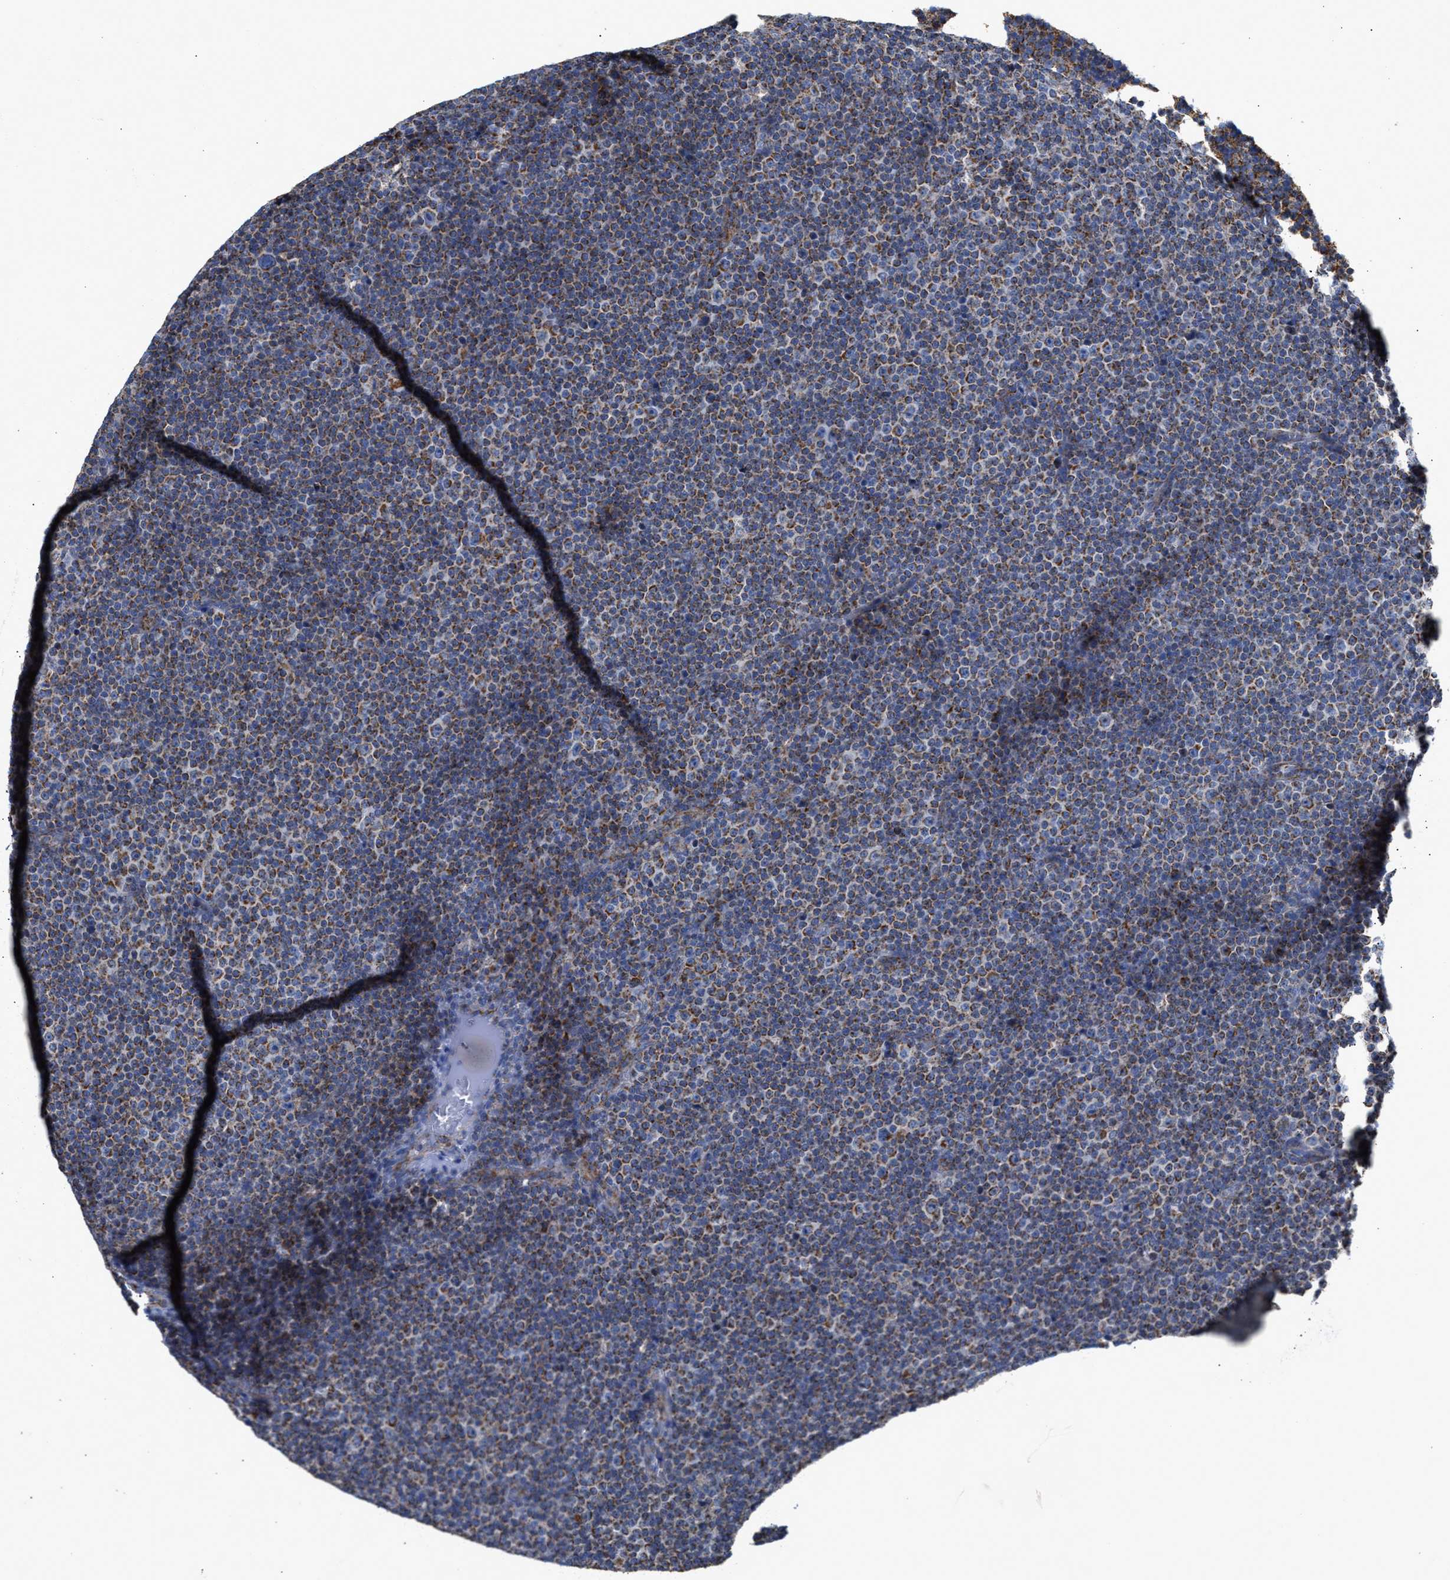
{"staining": {"intensity": "moderate", "quantity": "25%-75%", "location": "cytoplasmic/membranous"}, "tissue": "lymphoma", "cell_type": "Tumor cells", "image_type": "cancer", "snomed": [{"axis": "morphology", "description": "Malignant lymphoma, non-Hodgkin's type, Low grade"}, {"axis": "topography", "description": "Lymph node"}], "caption": "Immunohistochemistry (IHC) (DAB) staining of low-grade malignant lymphoma, non-Hodgkin's type exhibits moderate cytoplasmic/membranous protein staining in approximately 25%-75% of tumor cells.", "gene": "MECR", "patient": {"sex": "female", "age": 67}}